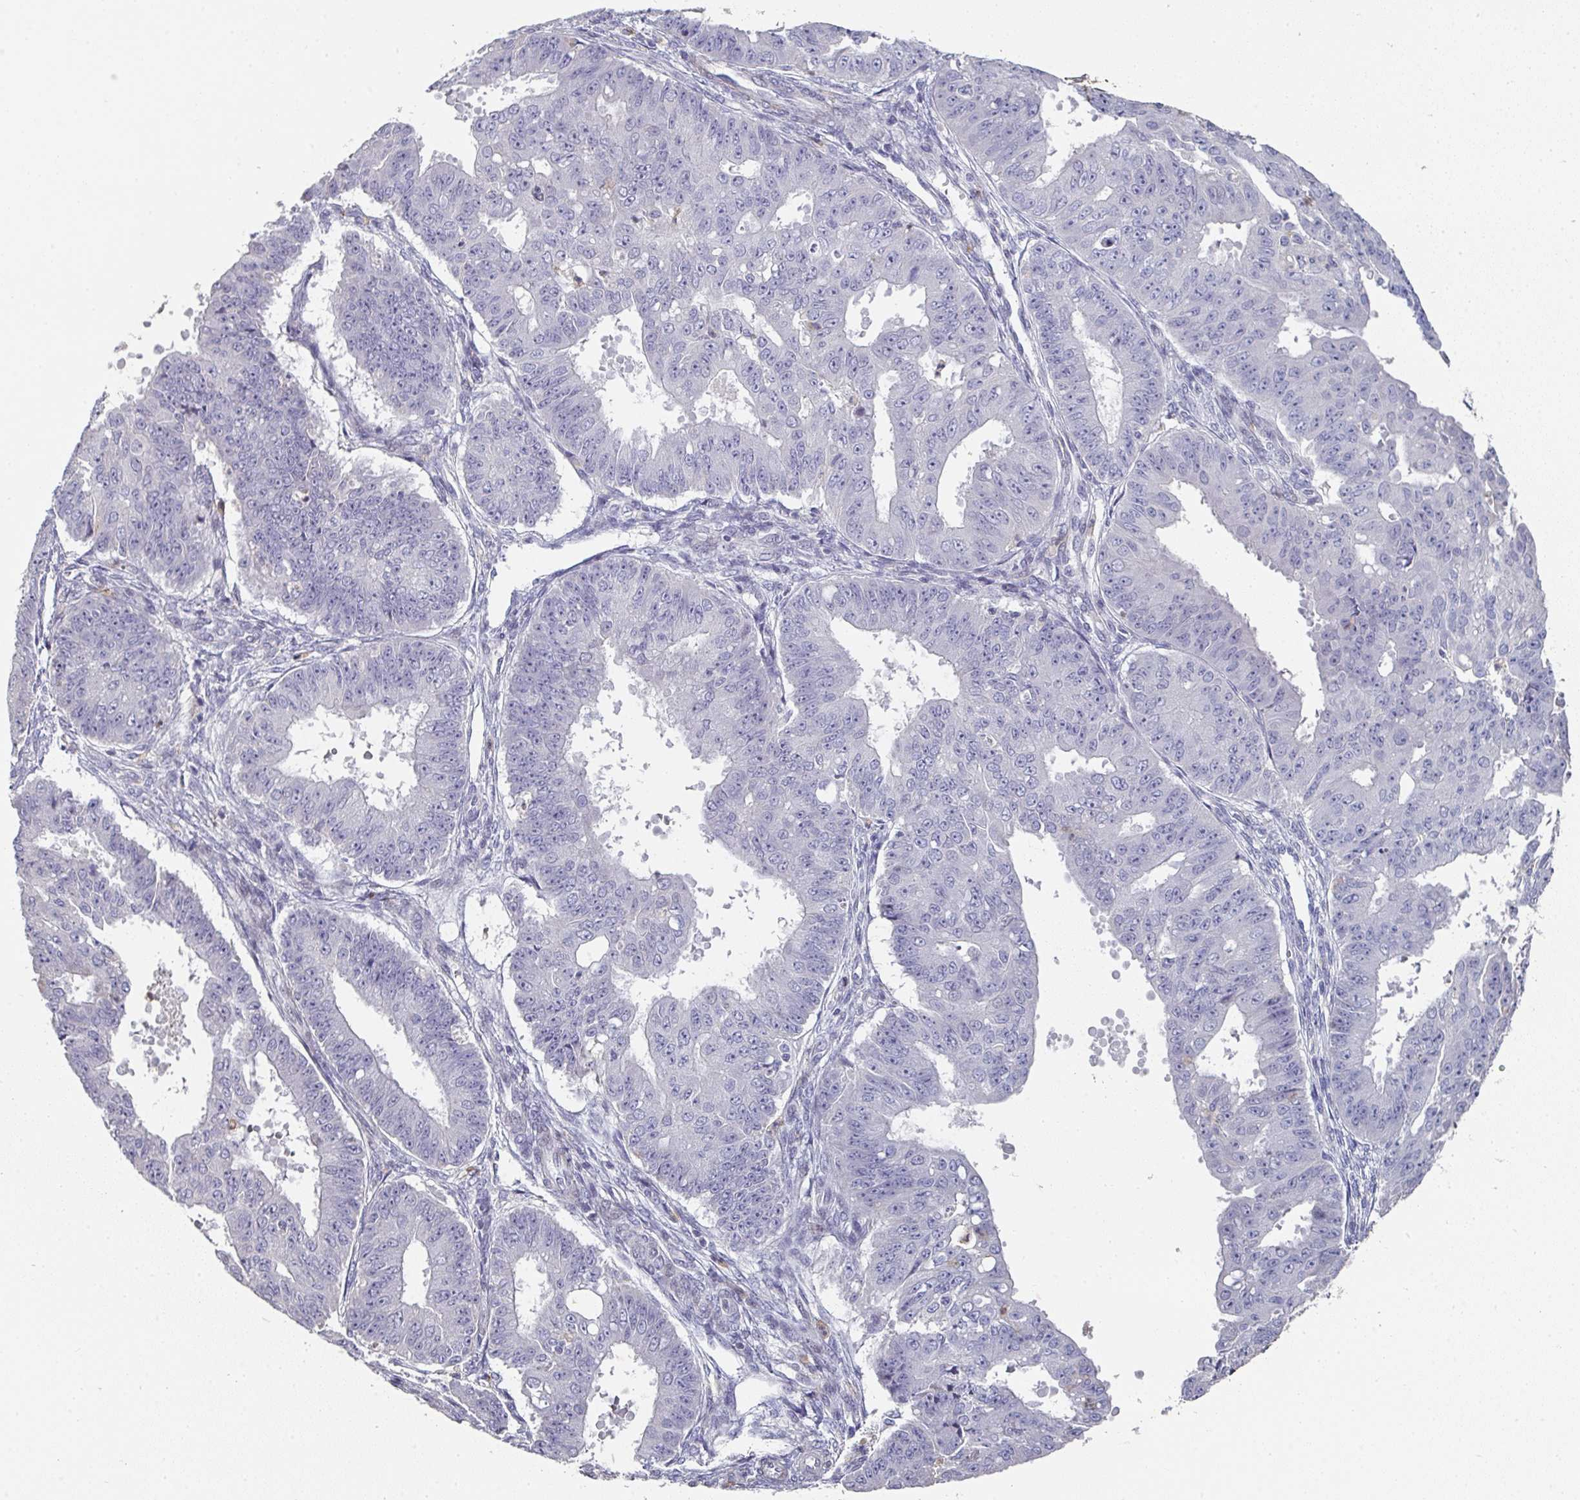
{"staining": {"intensity": "negative", "quantity": "none", "location": "none"}, "tissue": "ovarian cancer", "cell_type": "Tumor cells", "image_type": "cancer", "snomed": [{"axis": "morphology", "description": "Carcinoma, endometroid"}, {"axis": "topography", "description": "Appendix"}, {"axis": "topography", "description": "Ovary"}], "caption": "High magnification brightfield microscopy of ovarian cancer stained with DAB (3,3'-diaminobenzidine) (brown) and counterstained with hematoxylin (blue): tumor cells show no significant positivity. Nuclei are stained in blue.", "gene": "A1CF", "patient": {"sex": "female", "age": 42}}